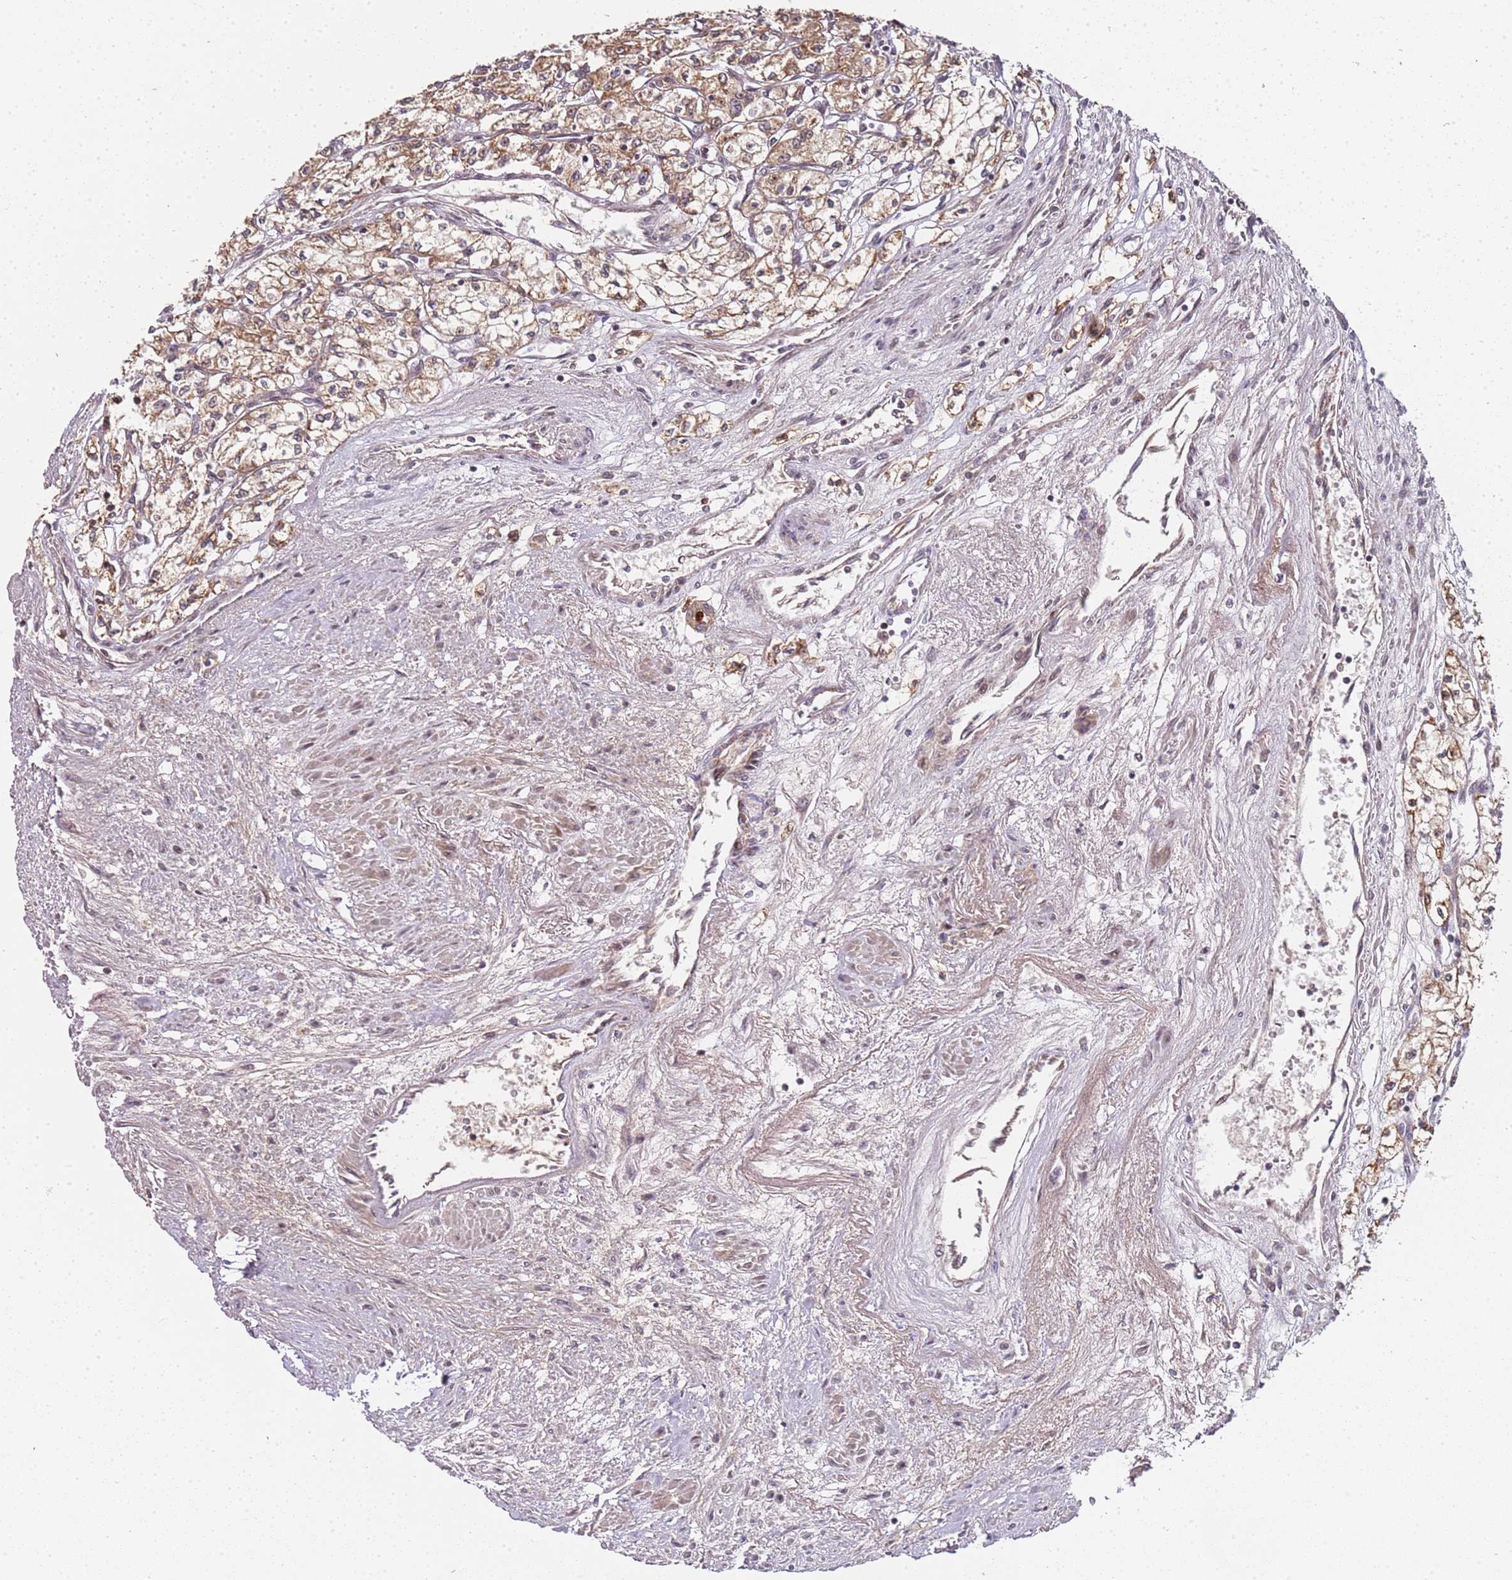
{"staining": {"intensity": "moderate", "quantity": ">75%", "location": "cytoplasmic/membranous"}, "tissue": "renal cancer", "cell_type": "Tumor cells", "image_type": "cancer", "snomed": [{"axis": "morphology", "description": "Adenocarcinoma, NOS"}, {"axis": "topography", "description": "Kidney"}], "caption": "The immunohistochemical stain highlights moderate cytoplasmic/membranous staining in tumor cells of renal cancer (adenocarcinoma) tissue.", "gene": "EDC3", "patient": {"sex": "male", "age": 59}}